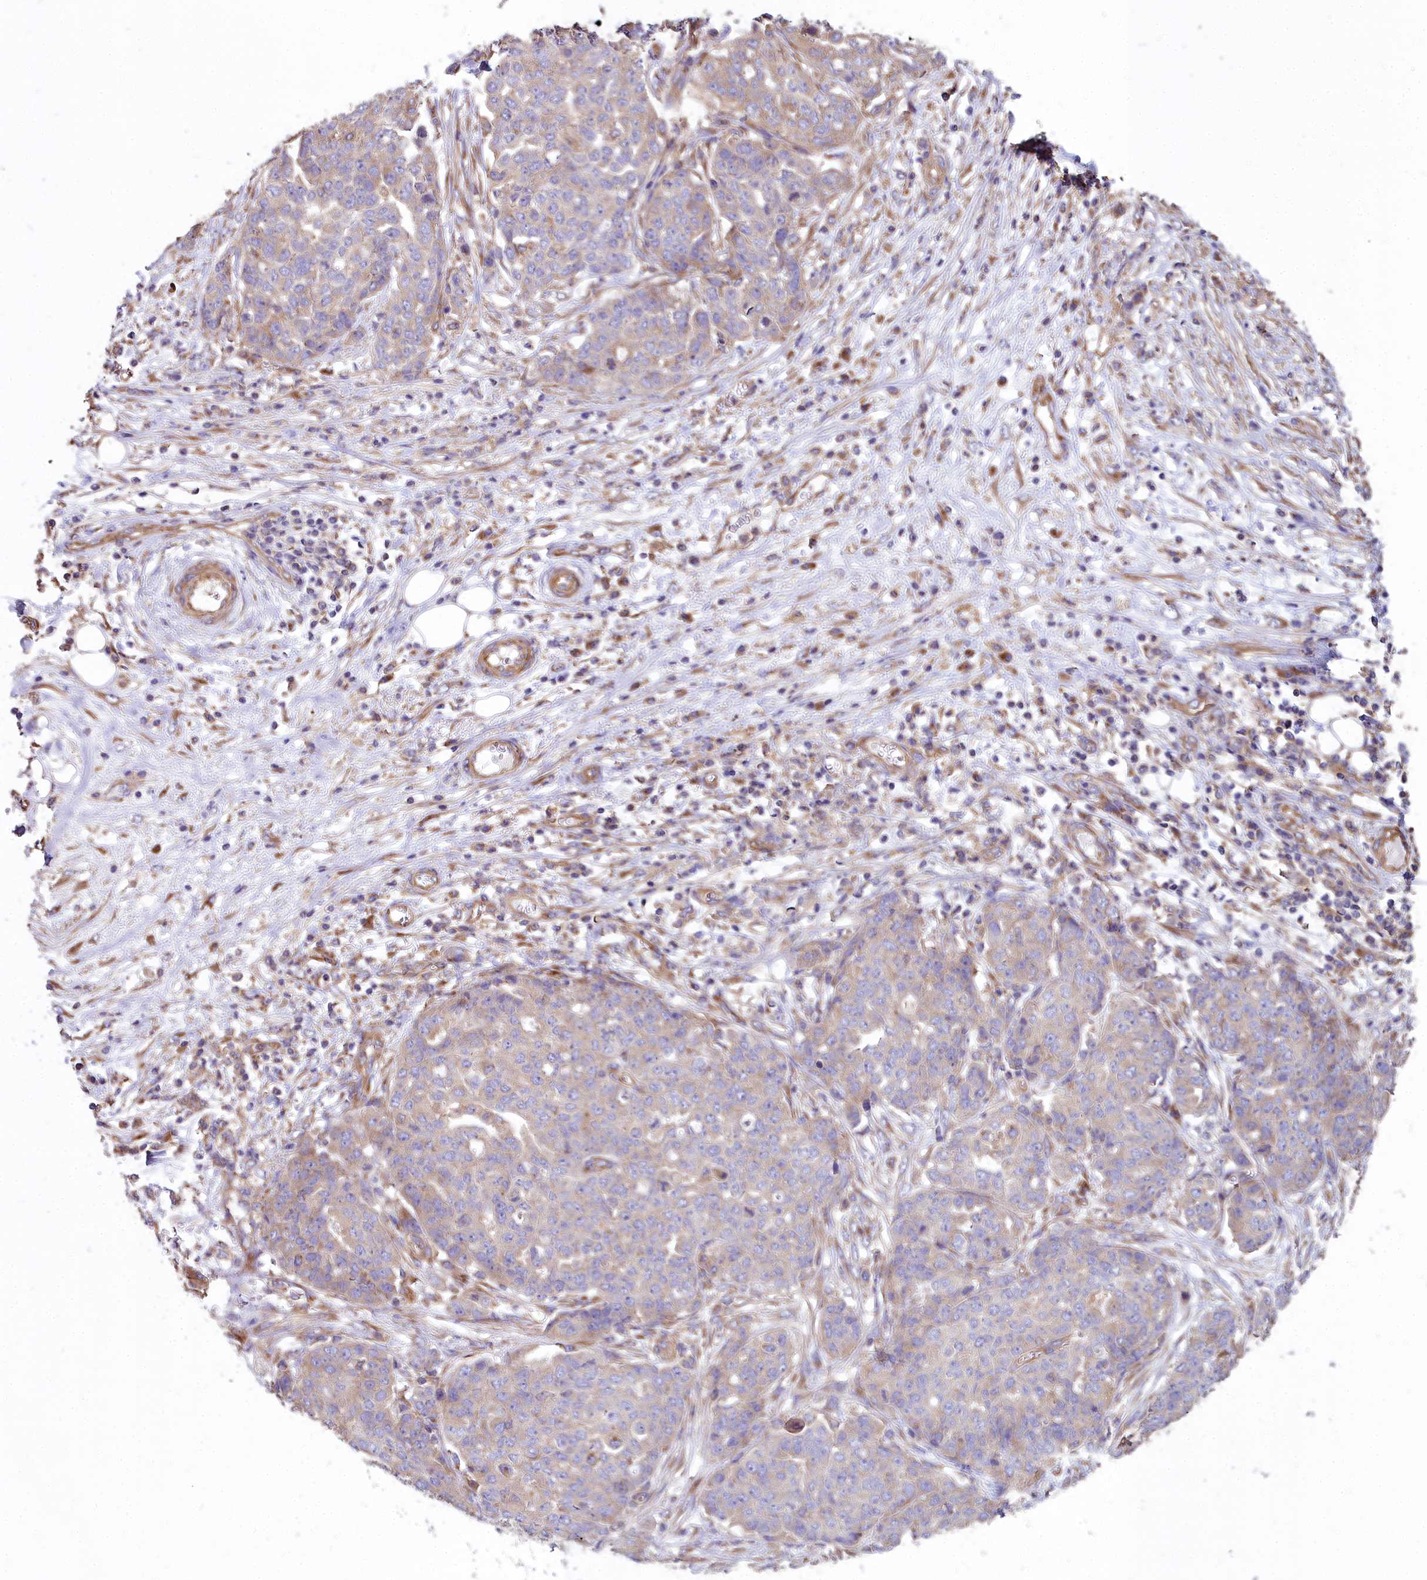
{"staining": {"intensity": "weak", "quantity": "<25%", "location": "cytoplasmic/membranous"}, "tissue": "ovarian cancer", "cell_type": "Tumor cells", "image_type": "cancer", "snomed": [{"axis": "morphology", "description": "Cystadenocarcinoma, serous, NOS"}, {"axis": "topography", "description": "Soft tissue"}, {"axis": "topography", "description": "Ovary"}], "caption": "Human serous cystadenocarcinoma (ovarian) stained for a protein using immunohistochemistry displays no staining in tumor cells.", "gene": "DCTN3", "patient": {"sex": "female", "age": 57}}